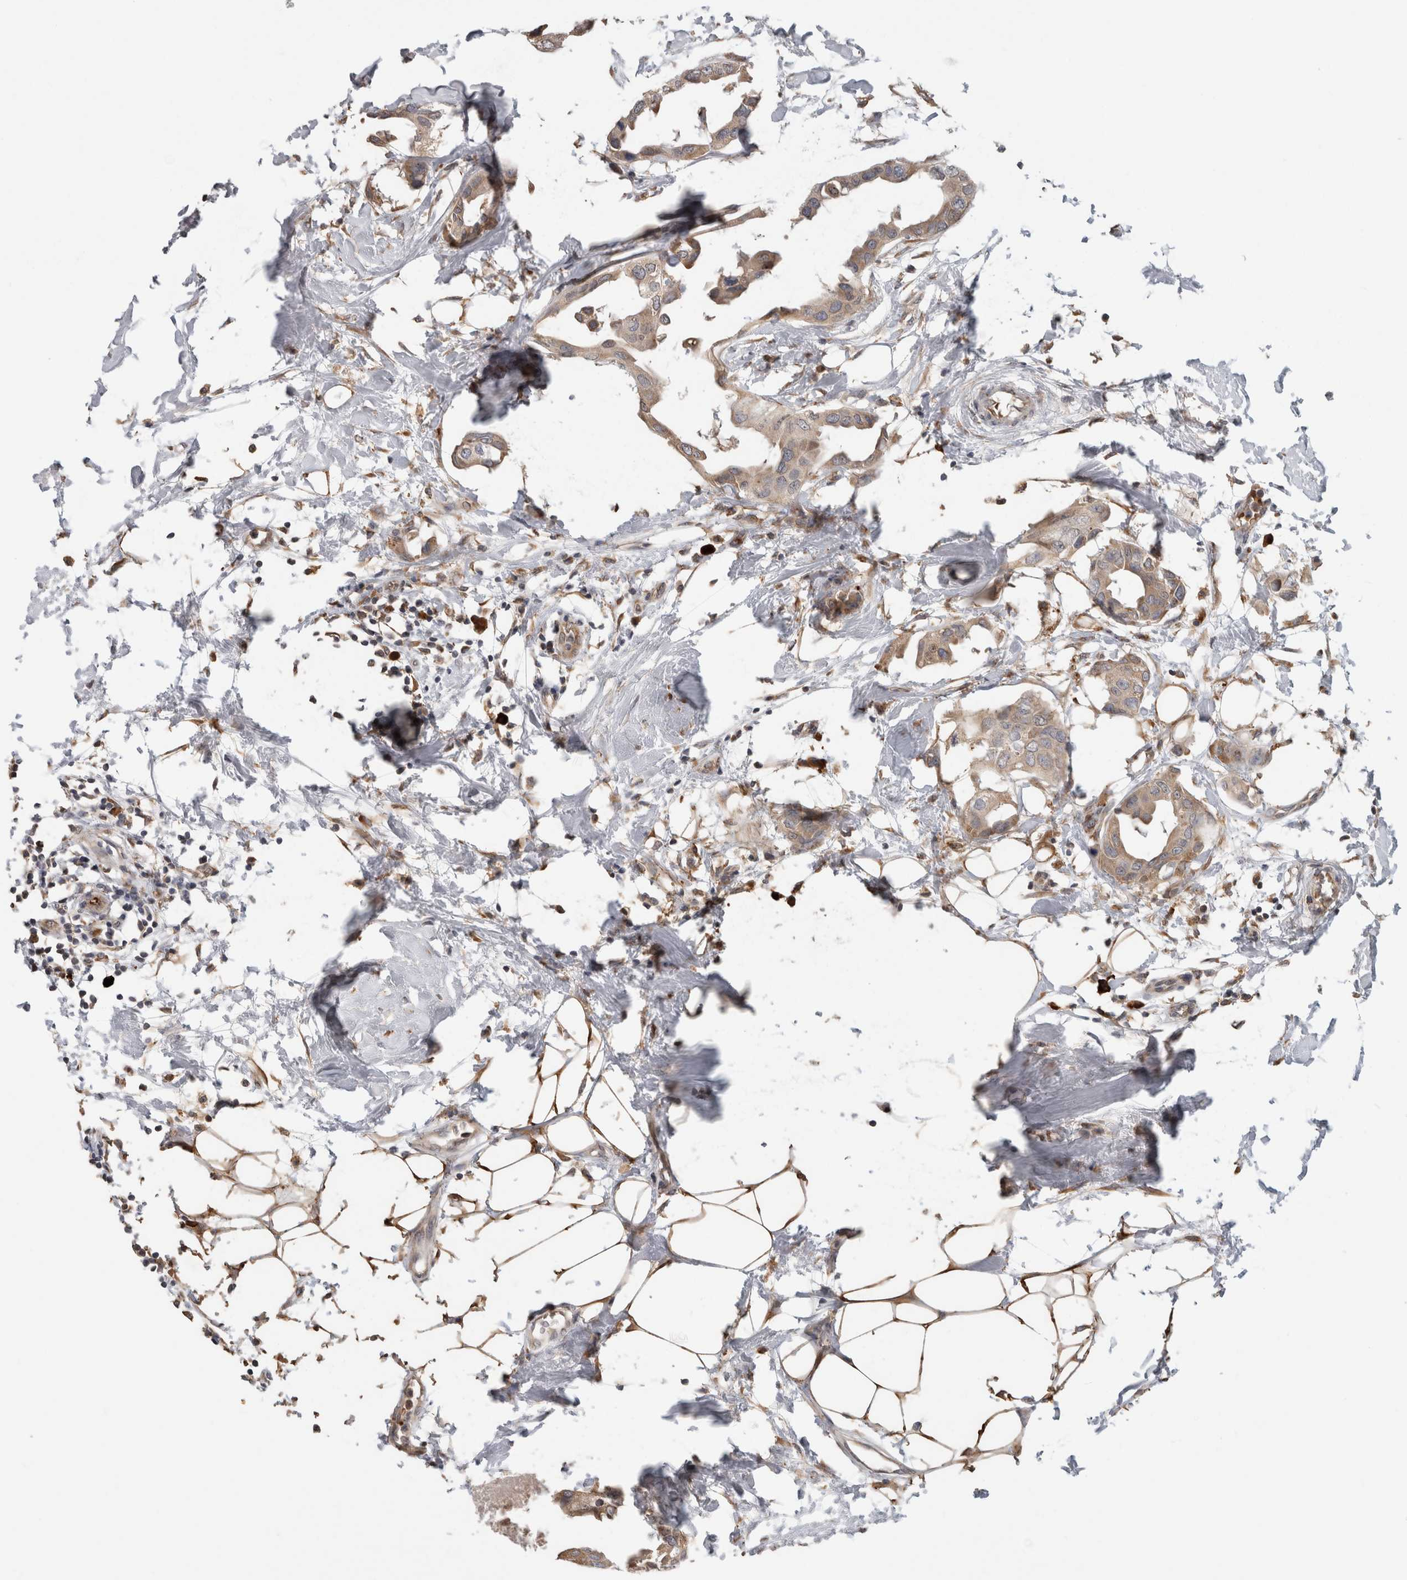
{"staining": {"intensity": "moderate", "quantity": ">75%", "location": "cytoplasmic/membranous"}, "tissue": "breast cancer", "cell_type": "Tumor cells", "image_type": "cancer", "snomed": [{"axis": "morphology", "description": "Duct carcinoma"}, {"axis": "topography", "description": "Breast"}], "caption": "The photomicrograph displays staining of breast intraductal carcinoma, revealing moderate cytoplasmic/membranous protein staining (brown color) within tumor cells.", "gene": "ADGRL3", "patient": {"sex": "female", "age": 40}}